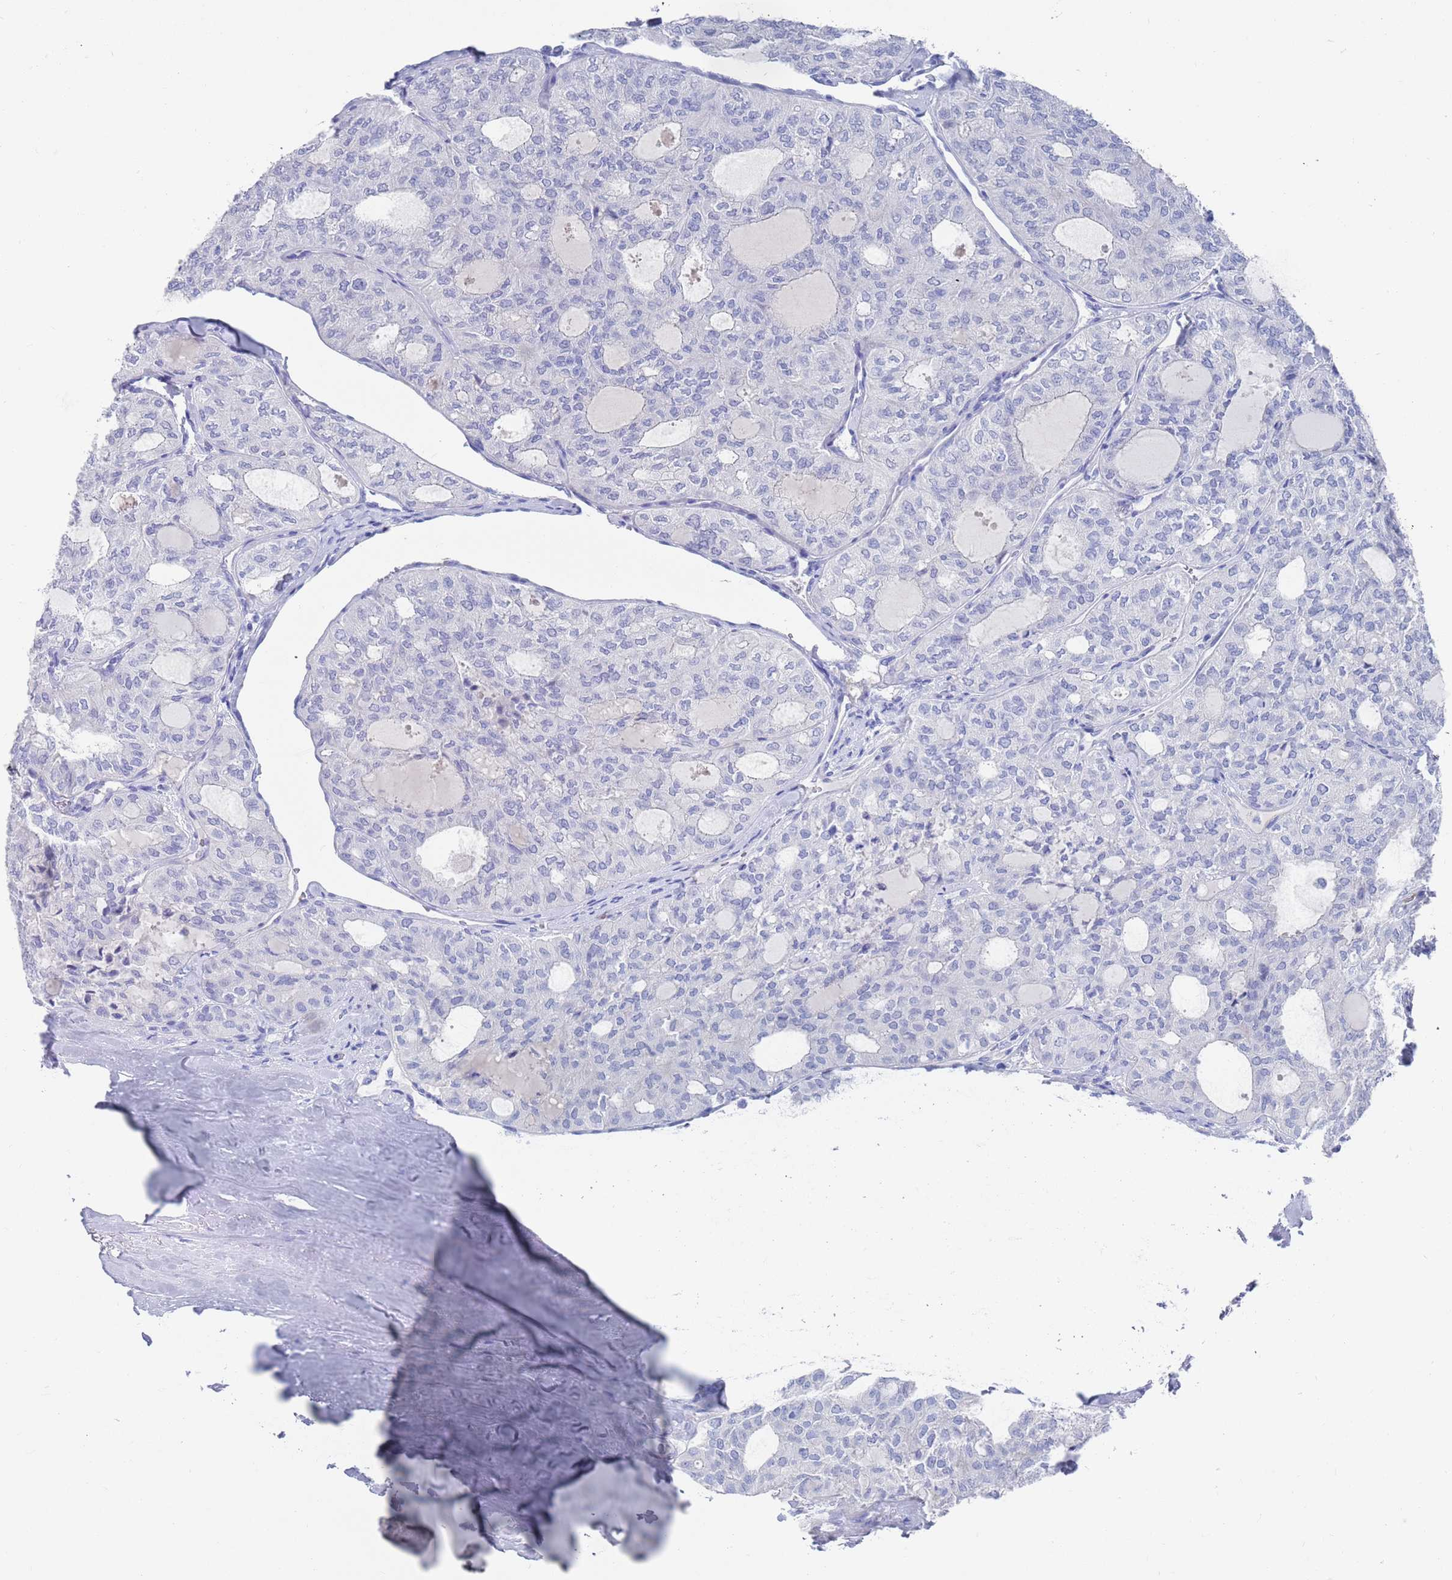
{"staining": {"intensity": "negative", "quantity": "none", "location": "none"}, "tissue": "thyroid cancer", "cell_type": "Tumor cells", "image_type": "cancer", "snomed": [{"axis": "morphology", "description": "Follicular adenoma carcinoma, NOS"}, {"axis": "topography", "description": "Thyroid gland"}], "caption": "An immunohistochemistry photomicrograph of thyroid cancer (follicular adenoma carcinoma) is shown. There is no staining in tumor cells of thyroid cancer (follicular adenoma carcinoma).", "gene": "MTMR2", "patient": {"sex": "male", "age": 75}}